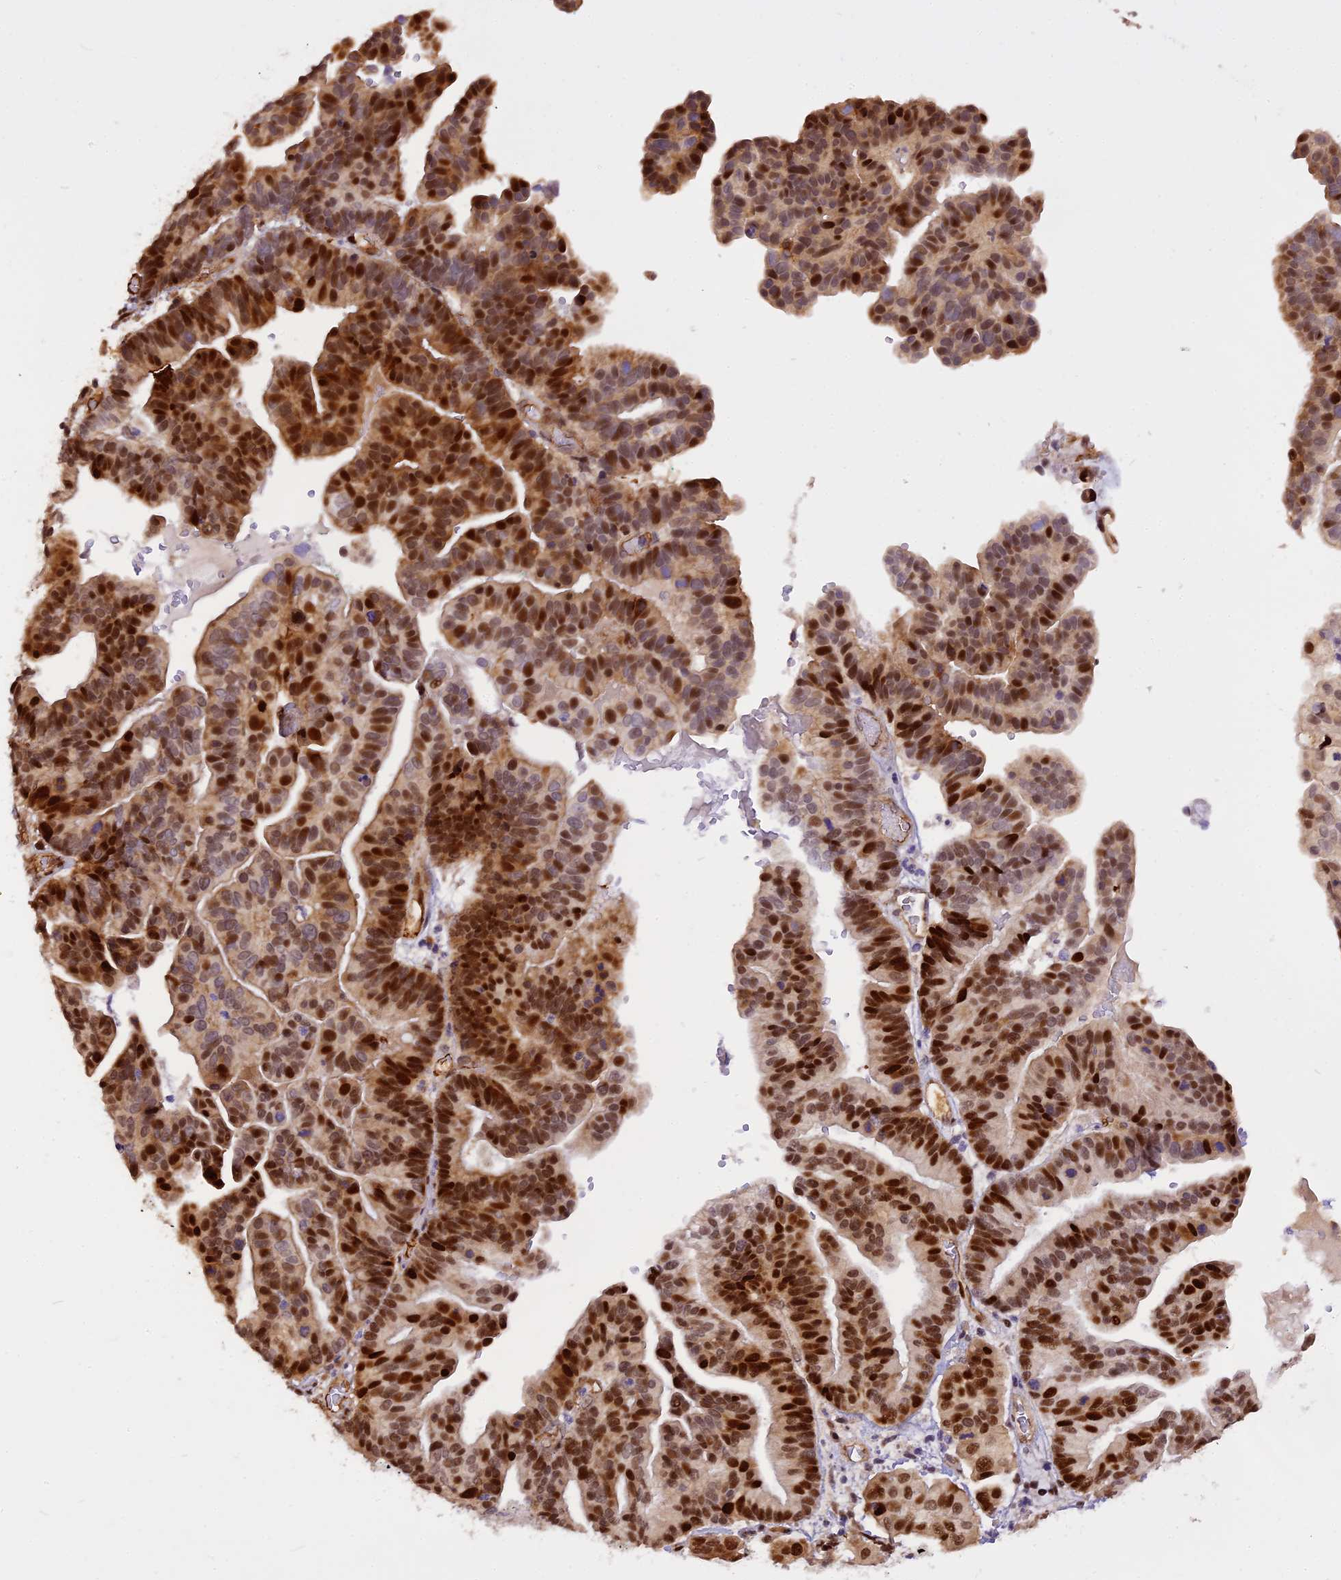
{"staining": {"intensity": "strong", "quantity": ">75%", "location": "nuclear"}, "tissue": "ovarian cancer", "cell_type": "Tumor cells", "image_type": "cancer", "snomed": [{"axis": "morphology", "description": "Cystadenocarcinoma, serous, NOS"}, {"axis": "topography", "description": "Ovary"}], "caption": "A brown stain highlights strong nuclear expression of a protein in serous cystadenocarcinoma (ovarian) tumor cells. The staining is performed using DAB (3,3'-diaminobenzidine) brown chromogen to label protein expression. The nuclei are counter-stained blue using hematoxylin.", "gene": "MICALL1", "patient": {"sex": "female", "age": 56}}